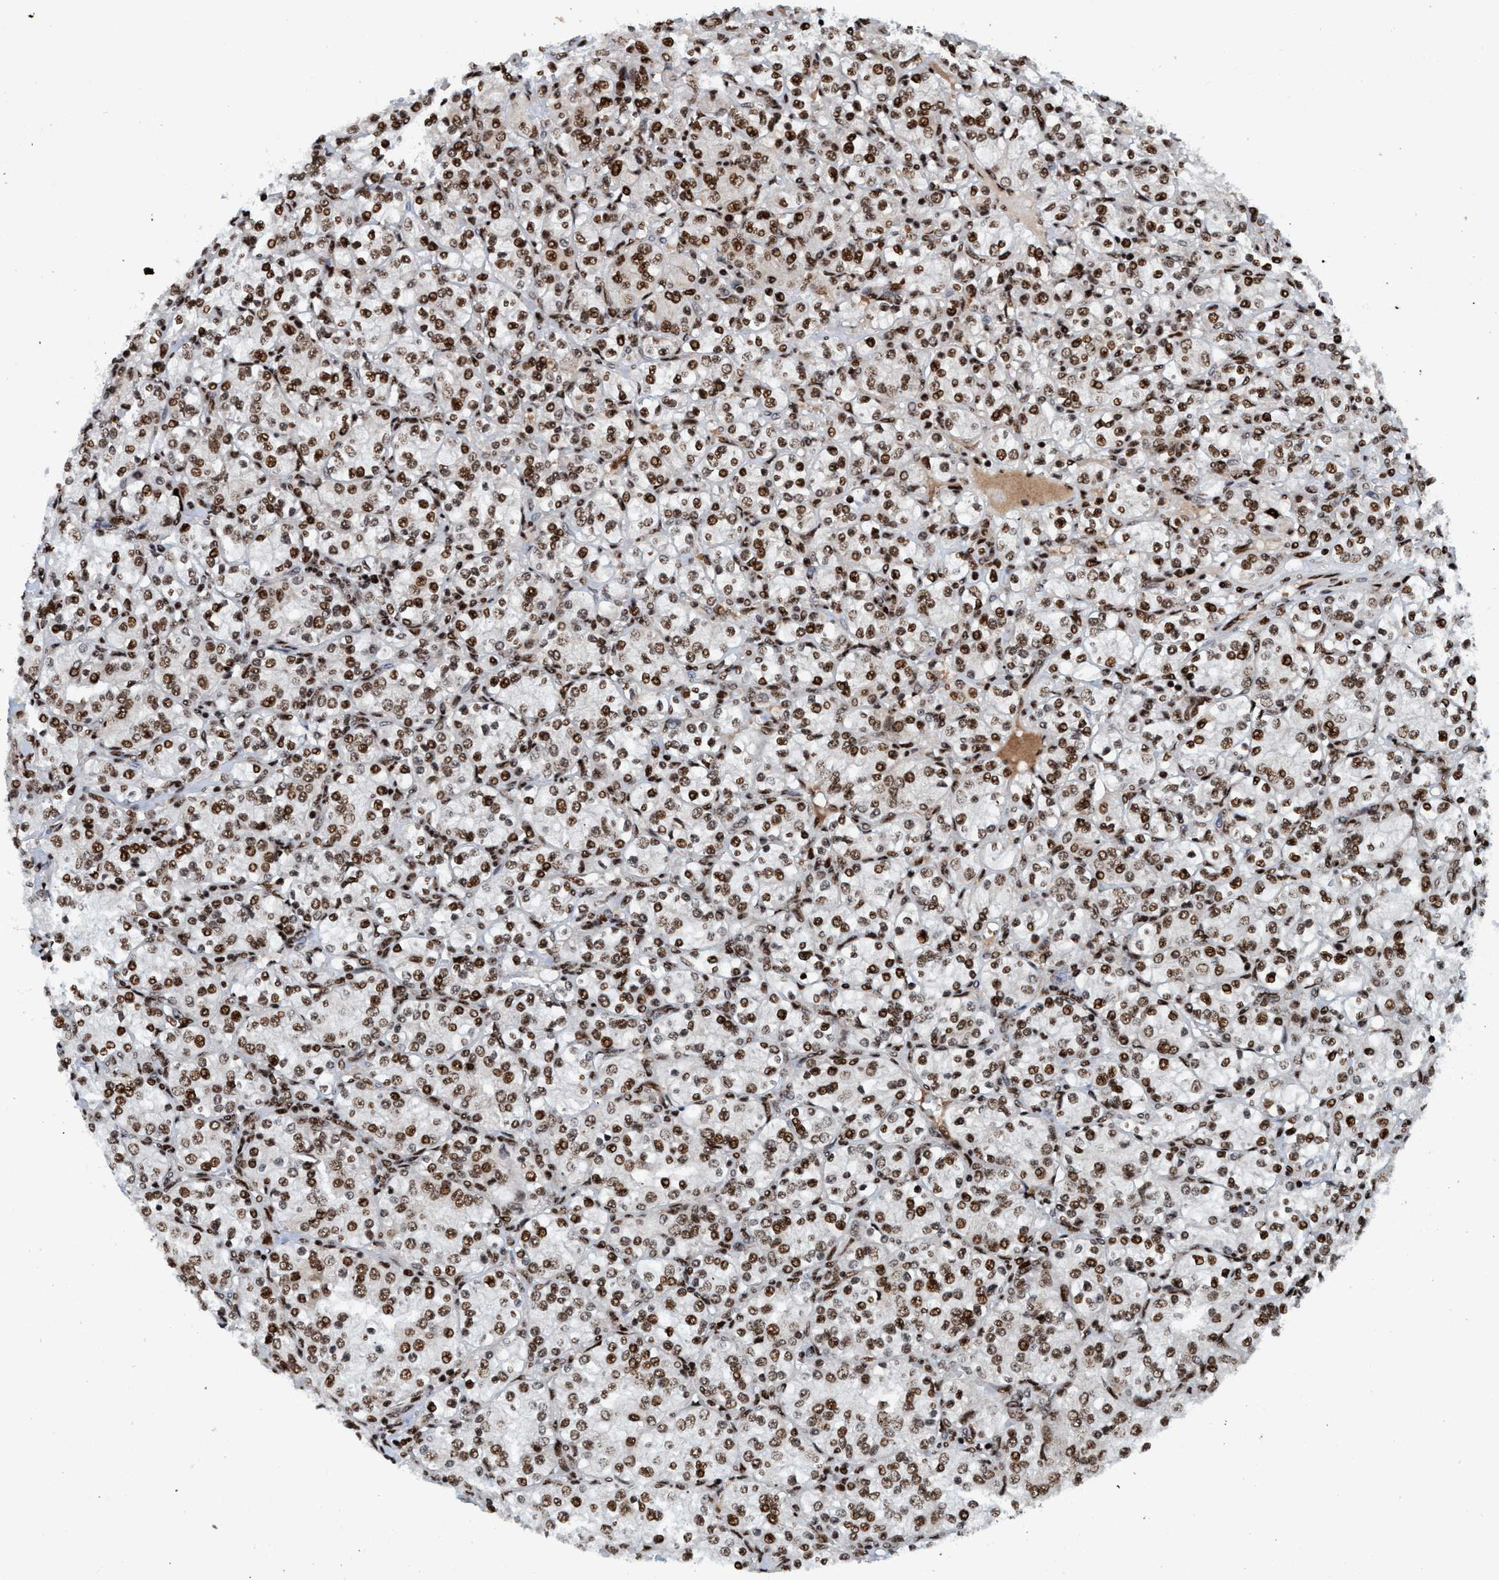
{"staining": {"intensity": "strong", "quantity": ">75%", "location": "nuclear"}, "tissue": "renal cancer", "cell_type": "Tumor cells", "image_type": "cancer", "snomed": [{"axis": "morphology", "description": "Adenocarcinoma, NOS"}, {"axis": "topography", "description": "Kidney"}], "caption": "Protein staining of adenocarcinoma (renal) tissue reveals strong nuclear expression in approximately >75% of tumor cells.", "gene": "TOPBP1", "patient": {"sex": "male", "age": 77}}